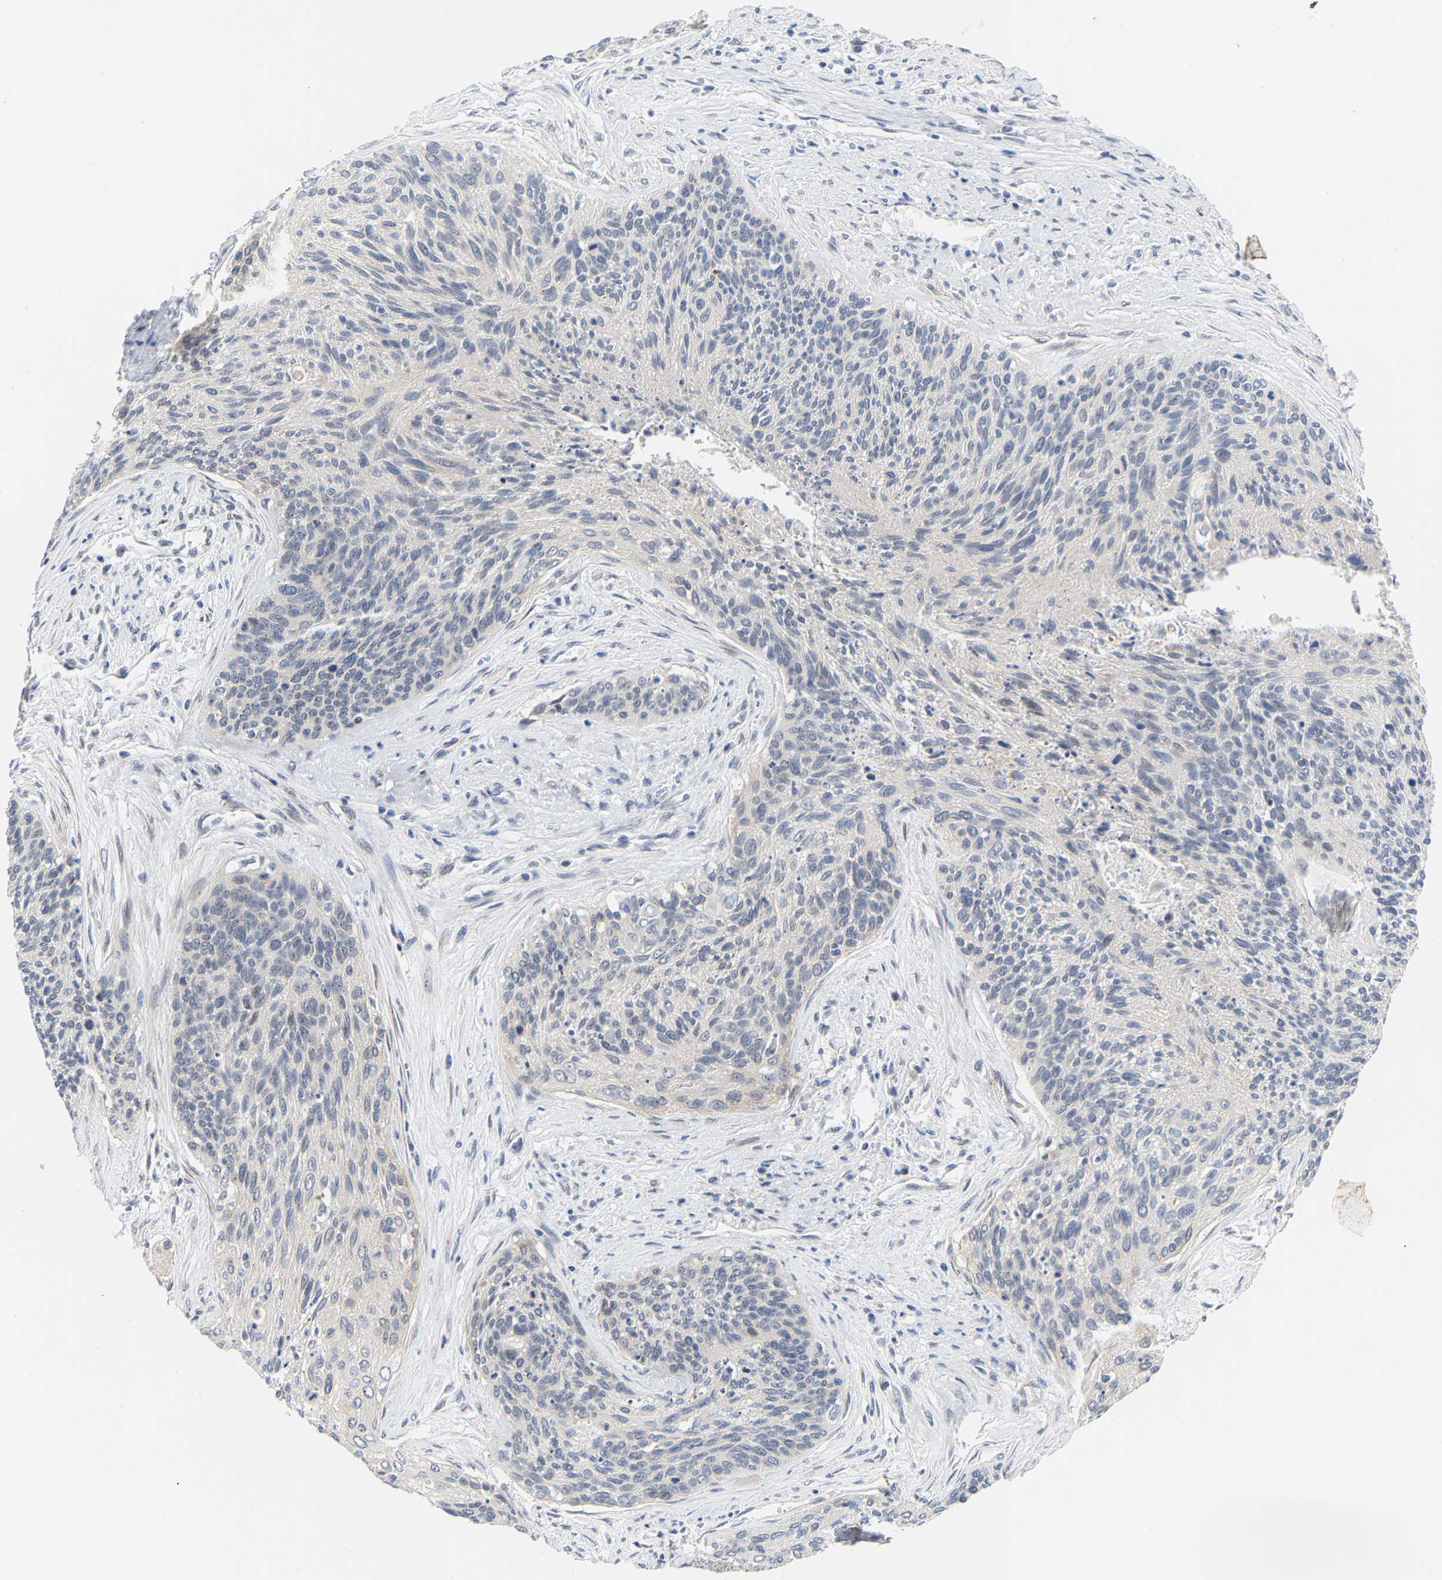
{"staining": {"intensity": "negative", "quantity": "none", "location": "none"}, "tissue": "cervical cancer", "cell_type": "Tumor cells", "image_type": "cancer", "snomed": [{"axis": "morphology", "description": "Squamous cell carcinoma, NOS"}, {"axis": "topography", "description": "Cervix"}], "caption": "Immunohistochemical staining of squamous cell carcinoma (cervical) exhibits no significant expression in tumor cells.", "gene": "PCNT", "patient": {"sex": "female", "age": 55}}